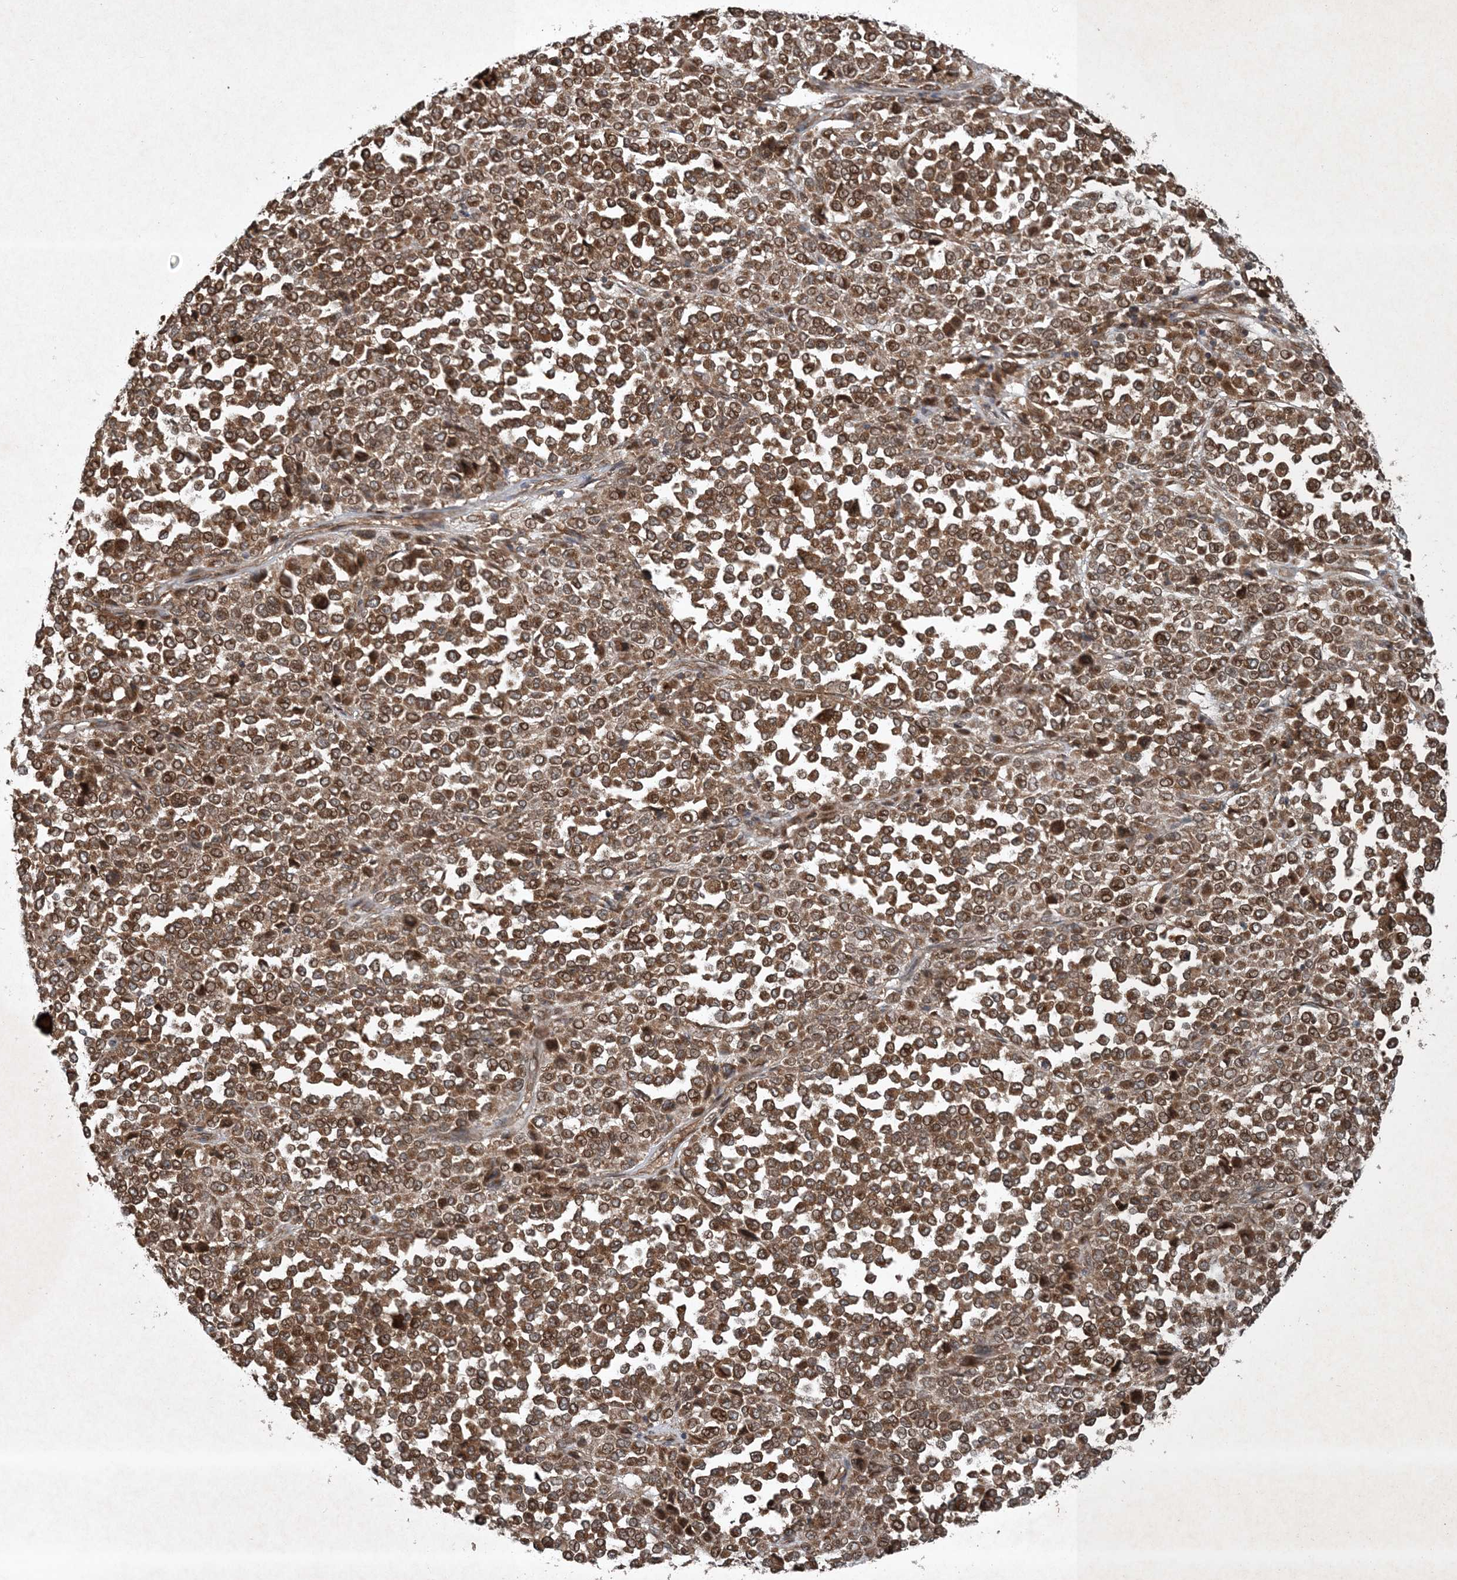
{"staining": {"intensity": "moderate", "quantity": ">75%", "location": "cytoplasmic/membranous"}, "tissue": "melanoma", "cell_type": "Tumor cells", "image_type": "cancer", "snomed": [{"axis": "morphology", "description": "Malignant melanoma, Metastatic site"}, {"axis": "topography", "description": "Pancreas"}], "caption": "Protein staining reveals moderate cytoplasmic/membranous expression in approximately >75% of tumor cells in malignant melanoma (metastatic site).", "gene": "GNG5", "patient": {"sex": "female", "age": 30}}